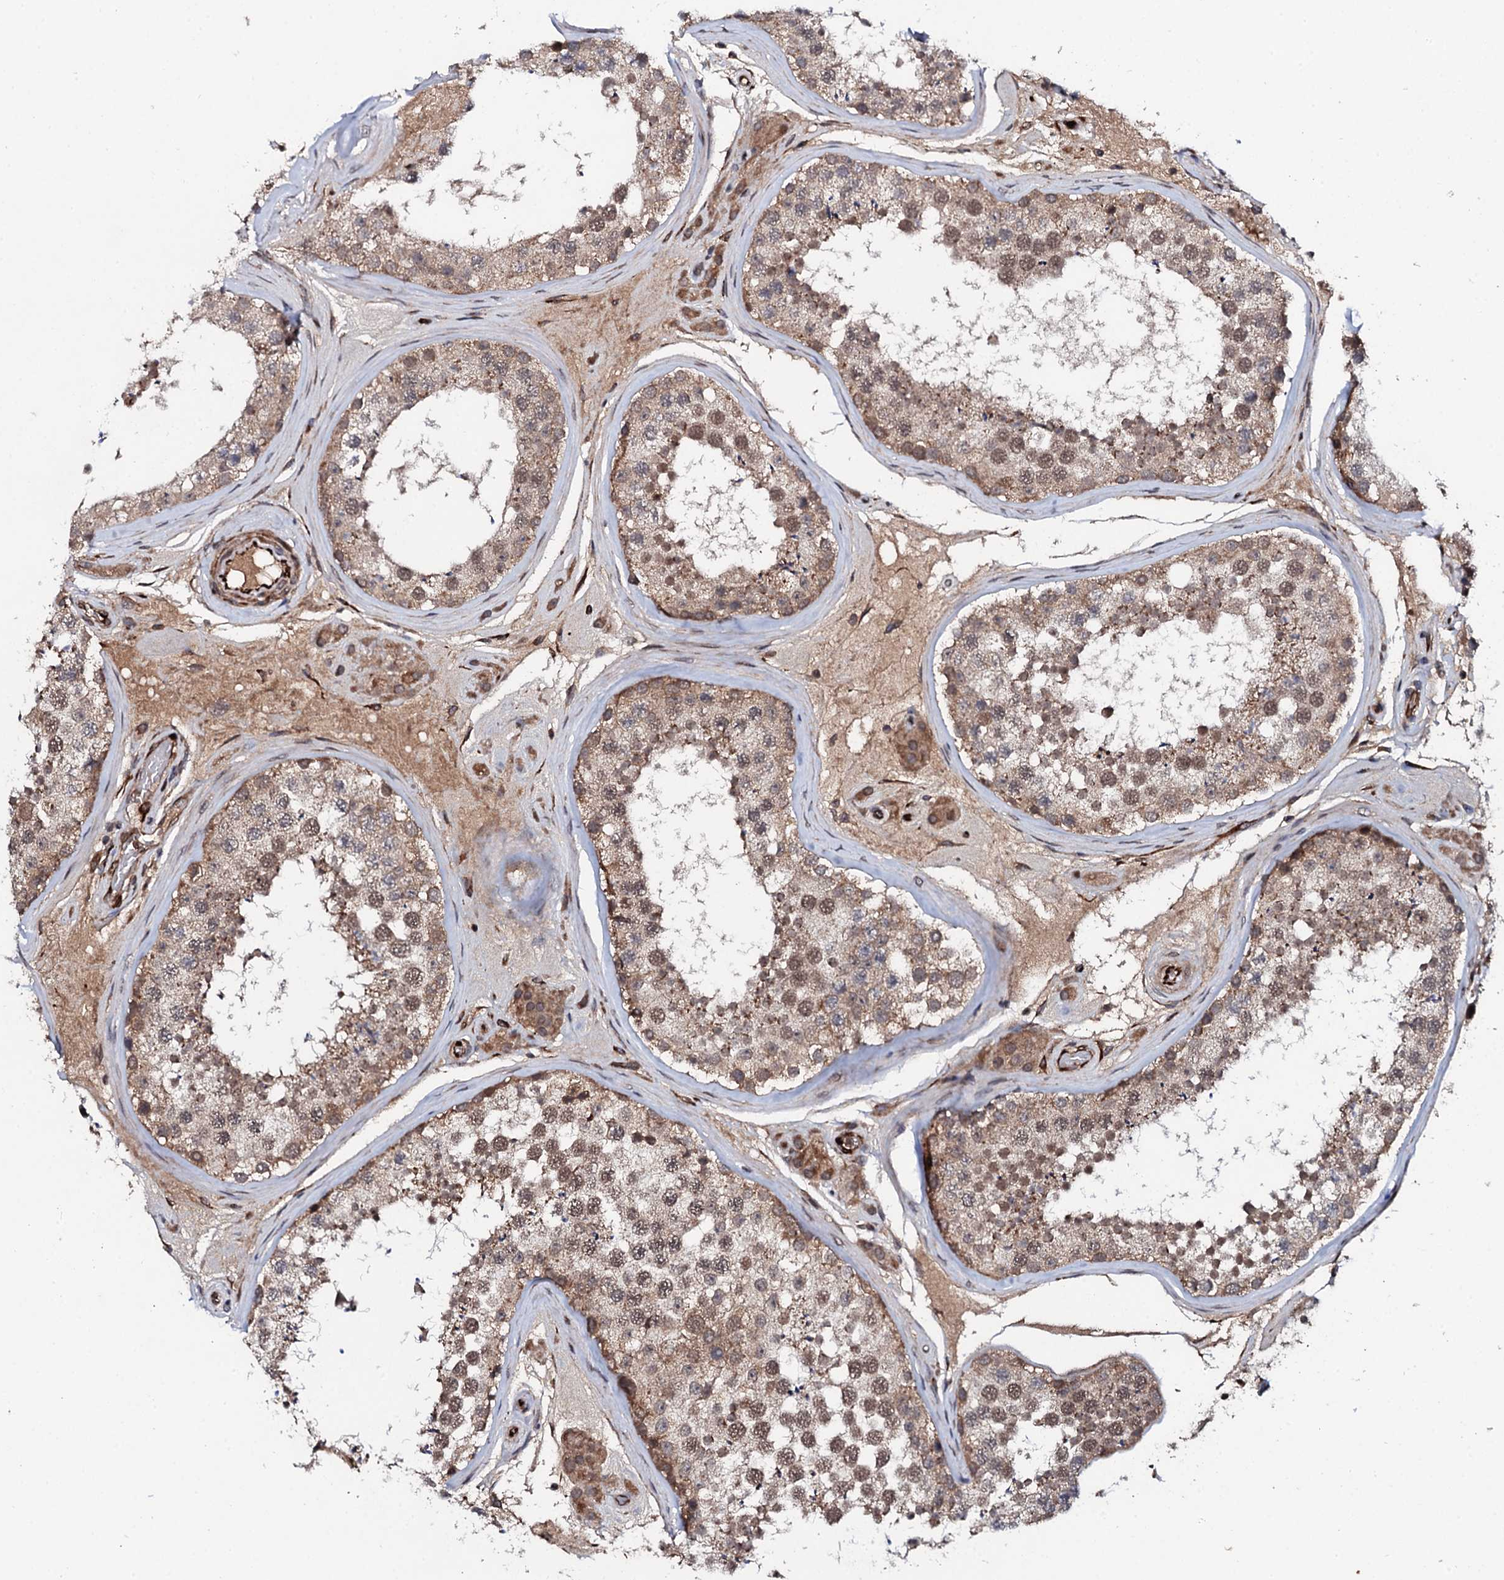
{"staining": {"intensity": "moderate", "quantity": ">75%", "location": "cytoplasmic/membranous,nuclear"}, "tissue": "testis", "cell_type": "Cells in seminiferous ducts", "image_type": "normal", "snomed": [{"axis": "morphology", "description": "Normal tissue, NOS"}, {"axis": "topography", "description": "Testis"}], "caption": "IHC (DAB (3,3'-diaminobenzidine)) staining of benign human testis exhibits moderate cytoplasmic/membranous,nuclear protein positivity in approximately >75% of cells in seminiferous ducts.", "gene": "FAM111A", "patient": {"sex": "male", "age": 46}}